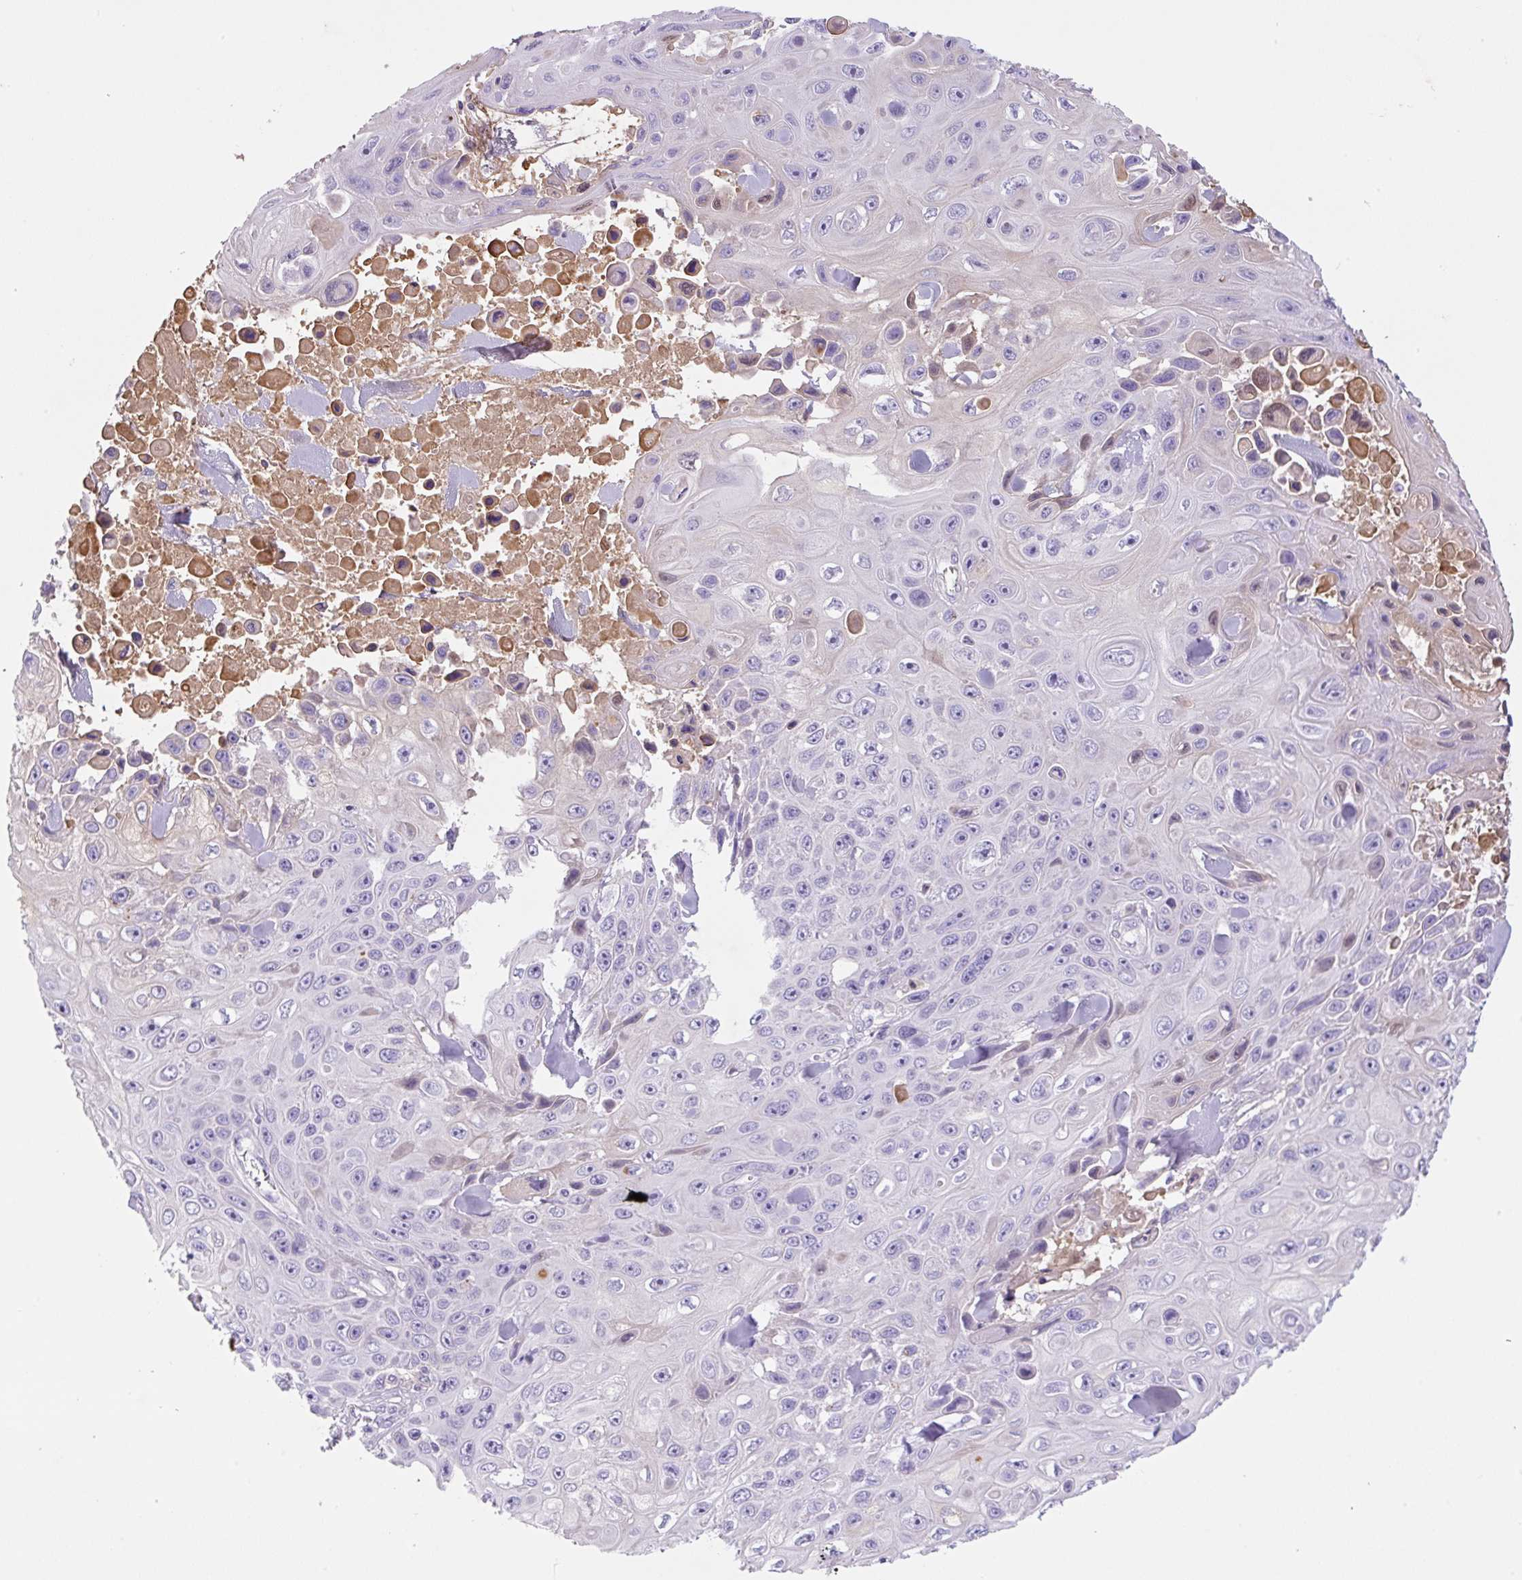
{"staining": {"intensity": "negative", "quantity": "none", "location": "none"}, "tissue": "skin cancer", "cell_type": "Tumor cells", "image_type": "cancer", "snomed": [{"axis": "morphology", "description": "Squamous cell carcinoma, NOS"}, {"axis": "topography", "description": "Skin"}], "caption": "There is no significant positivity in tumor cells of skin squamous cell carcinoma.", "gene": "TDRD15", "patient": {"sex": "male", "age": 82}}